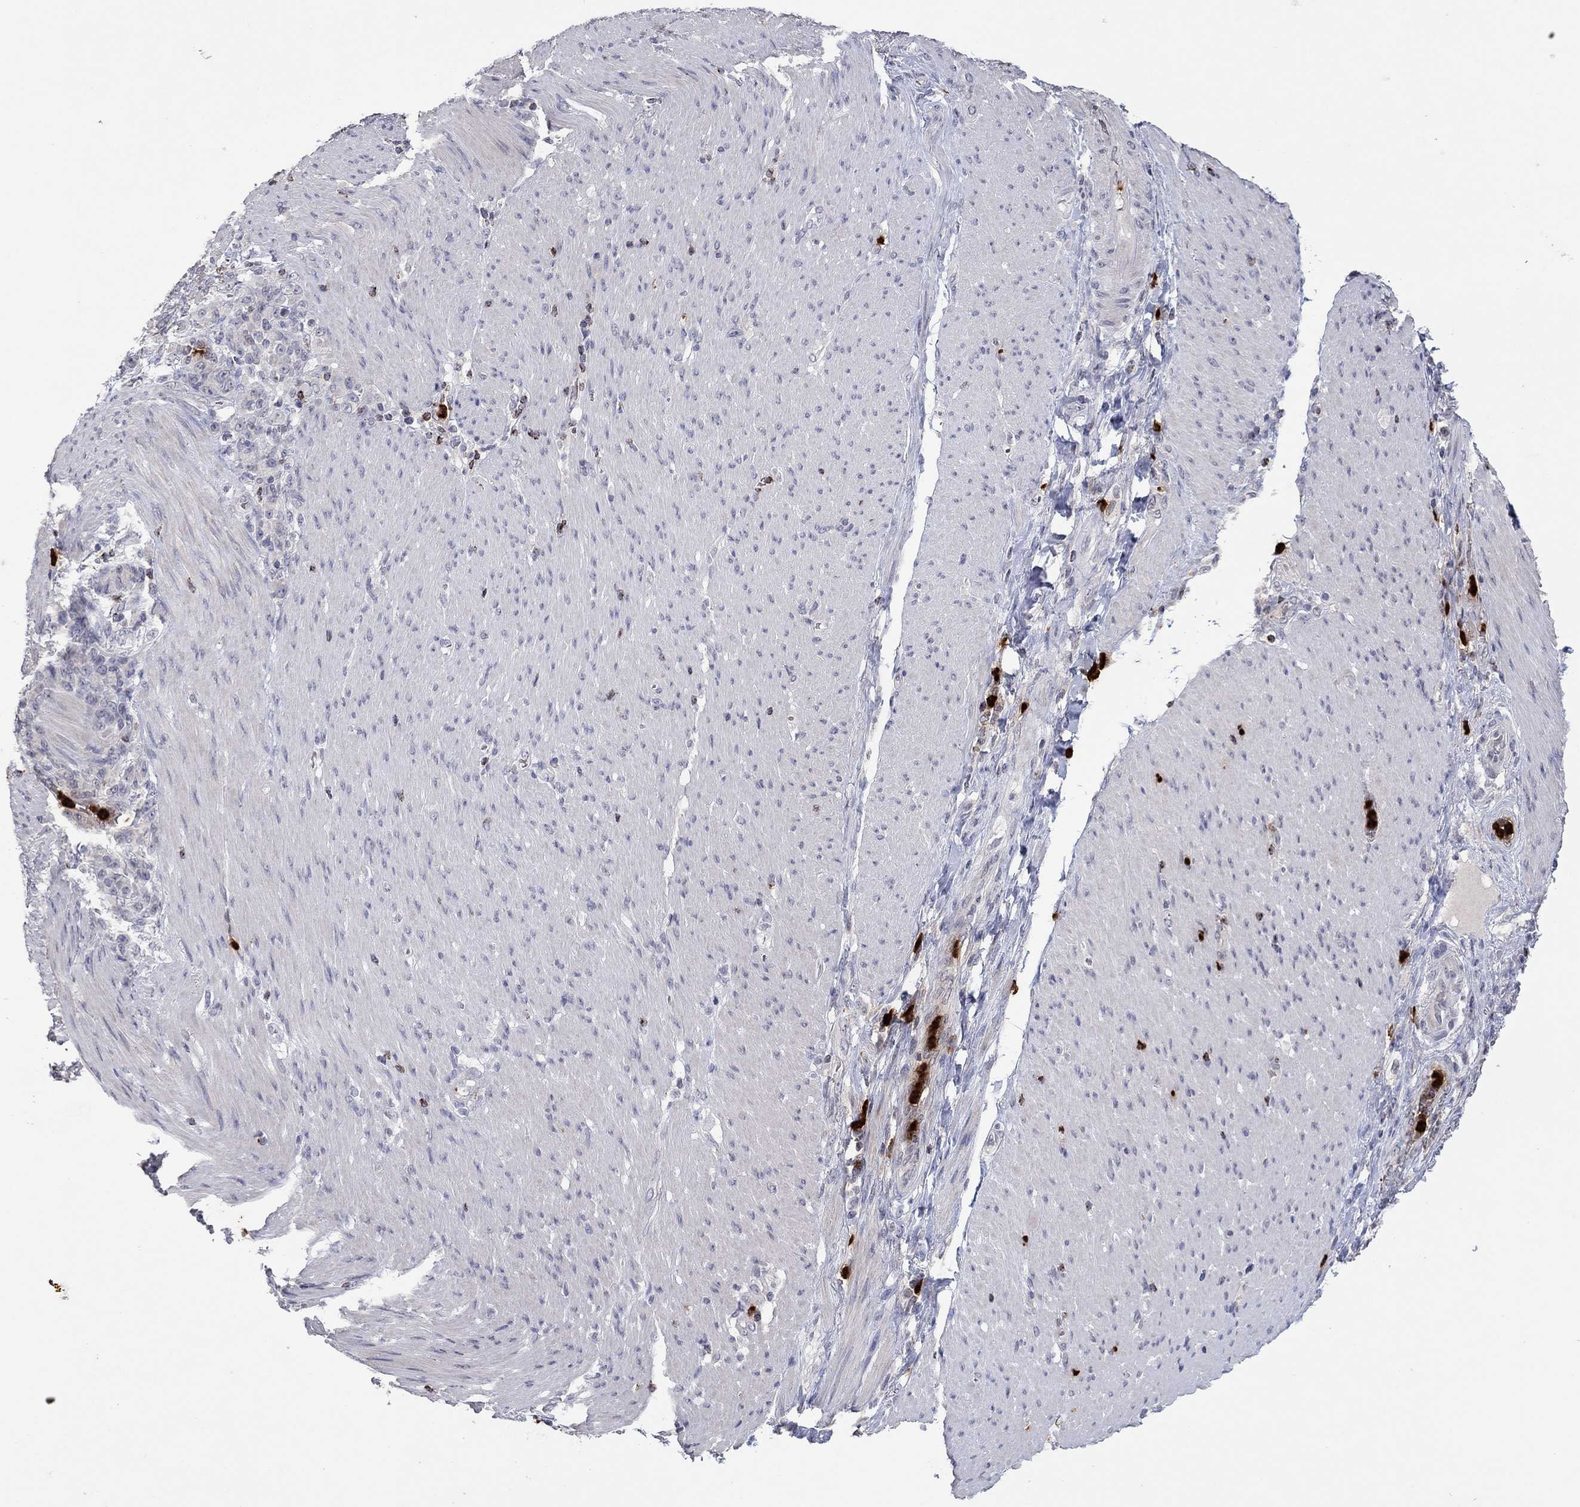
{"staining": {"intensity": "weak", "quantity": "<25%", "location": "cytoplasmic/membranous"}, "tissue": "stomach cancer", "cell_type": "Tumor cells", "image_type": "cancer", "snomed": [{"axis": "morphology", "description": "Adenocarcinoma, NOS"}, {"axis": "topography", "description": "Stomach"}], "caption": "DAB (3,3'-diaminobenzidine) immunohistochemical staining of human stomach cancer exhibits no significant expression in tumor cells. The staining is performed using DAB brown chromogen with nuclei counter-stained in using hematoxylin.", "gene": "CCL5", "patient": {"sex": "female", "age": 79}}